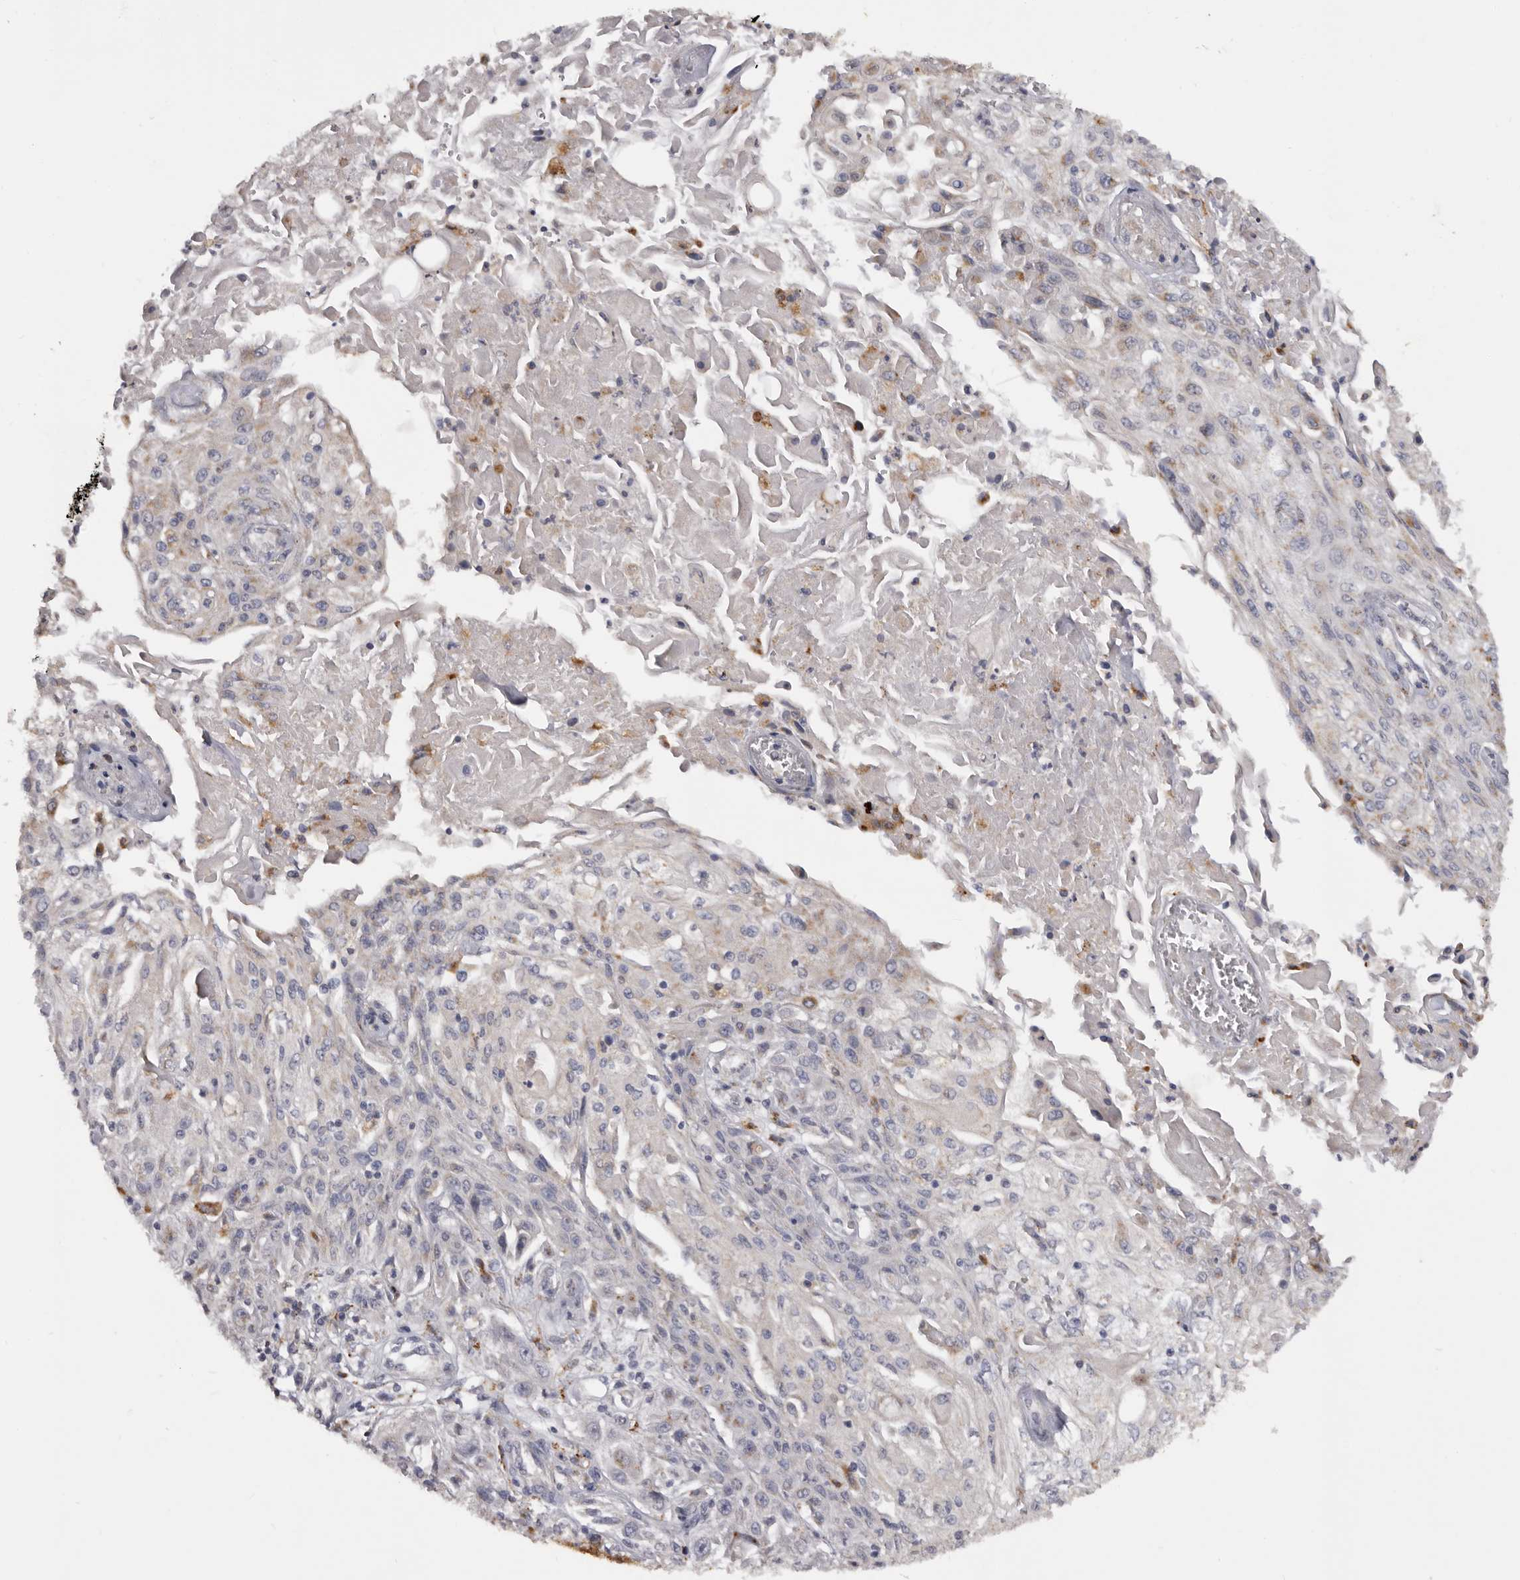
{"staining": {"intensity": "weak", "quantity": "25%-75%", "location": "cytoplasmic/membranous"}, "tissue": "skin cancer", "cell_type": "Tumor cells", "image_type": "cancer", "snomed": [{"axis": "morphology", "description": "Squamous cell carcinoma, NOS"}, {"axis": "morphology", "description": "Squamous cell carcinoma, metastatic, NOS"}, {"axis": "topography", "description": "Skin"}, {"axis": "topography", "description": "Lymph node"}], "caption": "Skin cancer (metastatic squamous cell carcinoma) stained with a brown dye reveals weak cytoplasmic/membranous positive staining in about 25%-75% of tumor cells.", "gene": "DAP", "patient": {"sex": "male", "age": 75}}